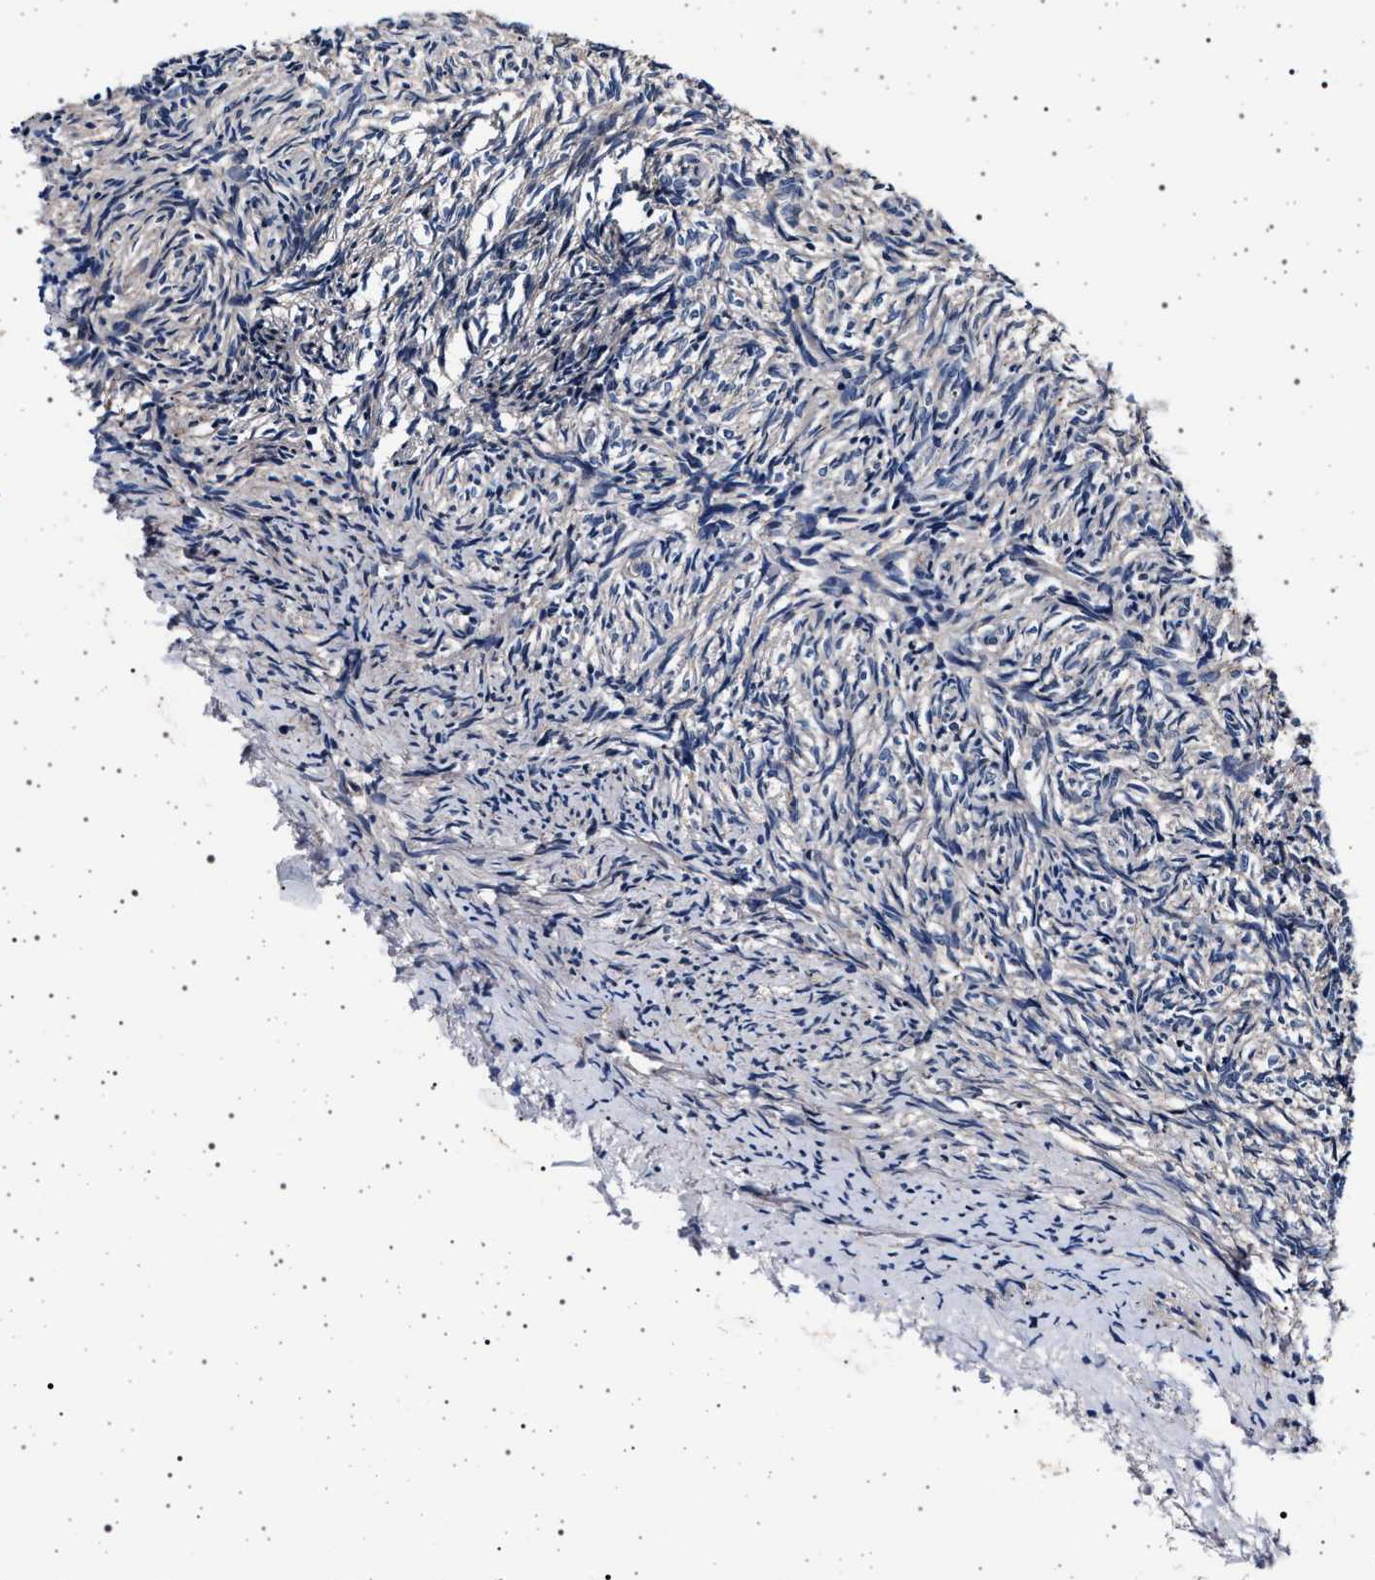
{"staining": {"intensity": "negative", "quantity": "none", "location": "none"}, "tissue": "ovary", "cell_type": "Ovarian stroma cells", "image_type": "normal", "snomed": [{"axis": "morphology", "description": "Normal tissue, NOS"}, {"axis": "topography", "description": "Ovary"}], "caption": "Normal ovary was stained to show a protein in brown. There is no significant positivity in ovarian stroma cells.", "gene": "MAP3K2", "patient": {"sex": "female", "age": 41}}